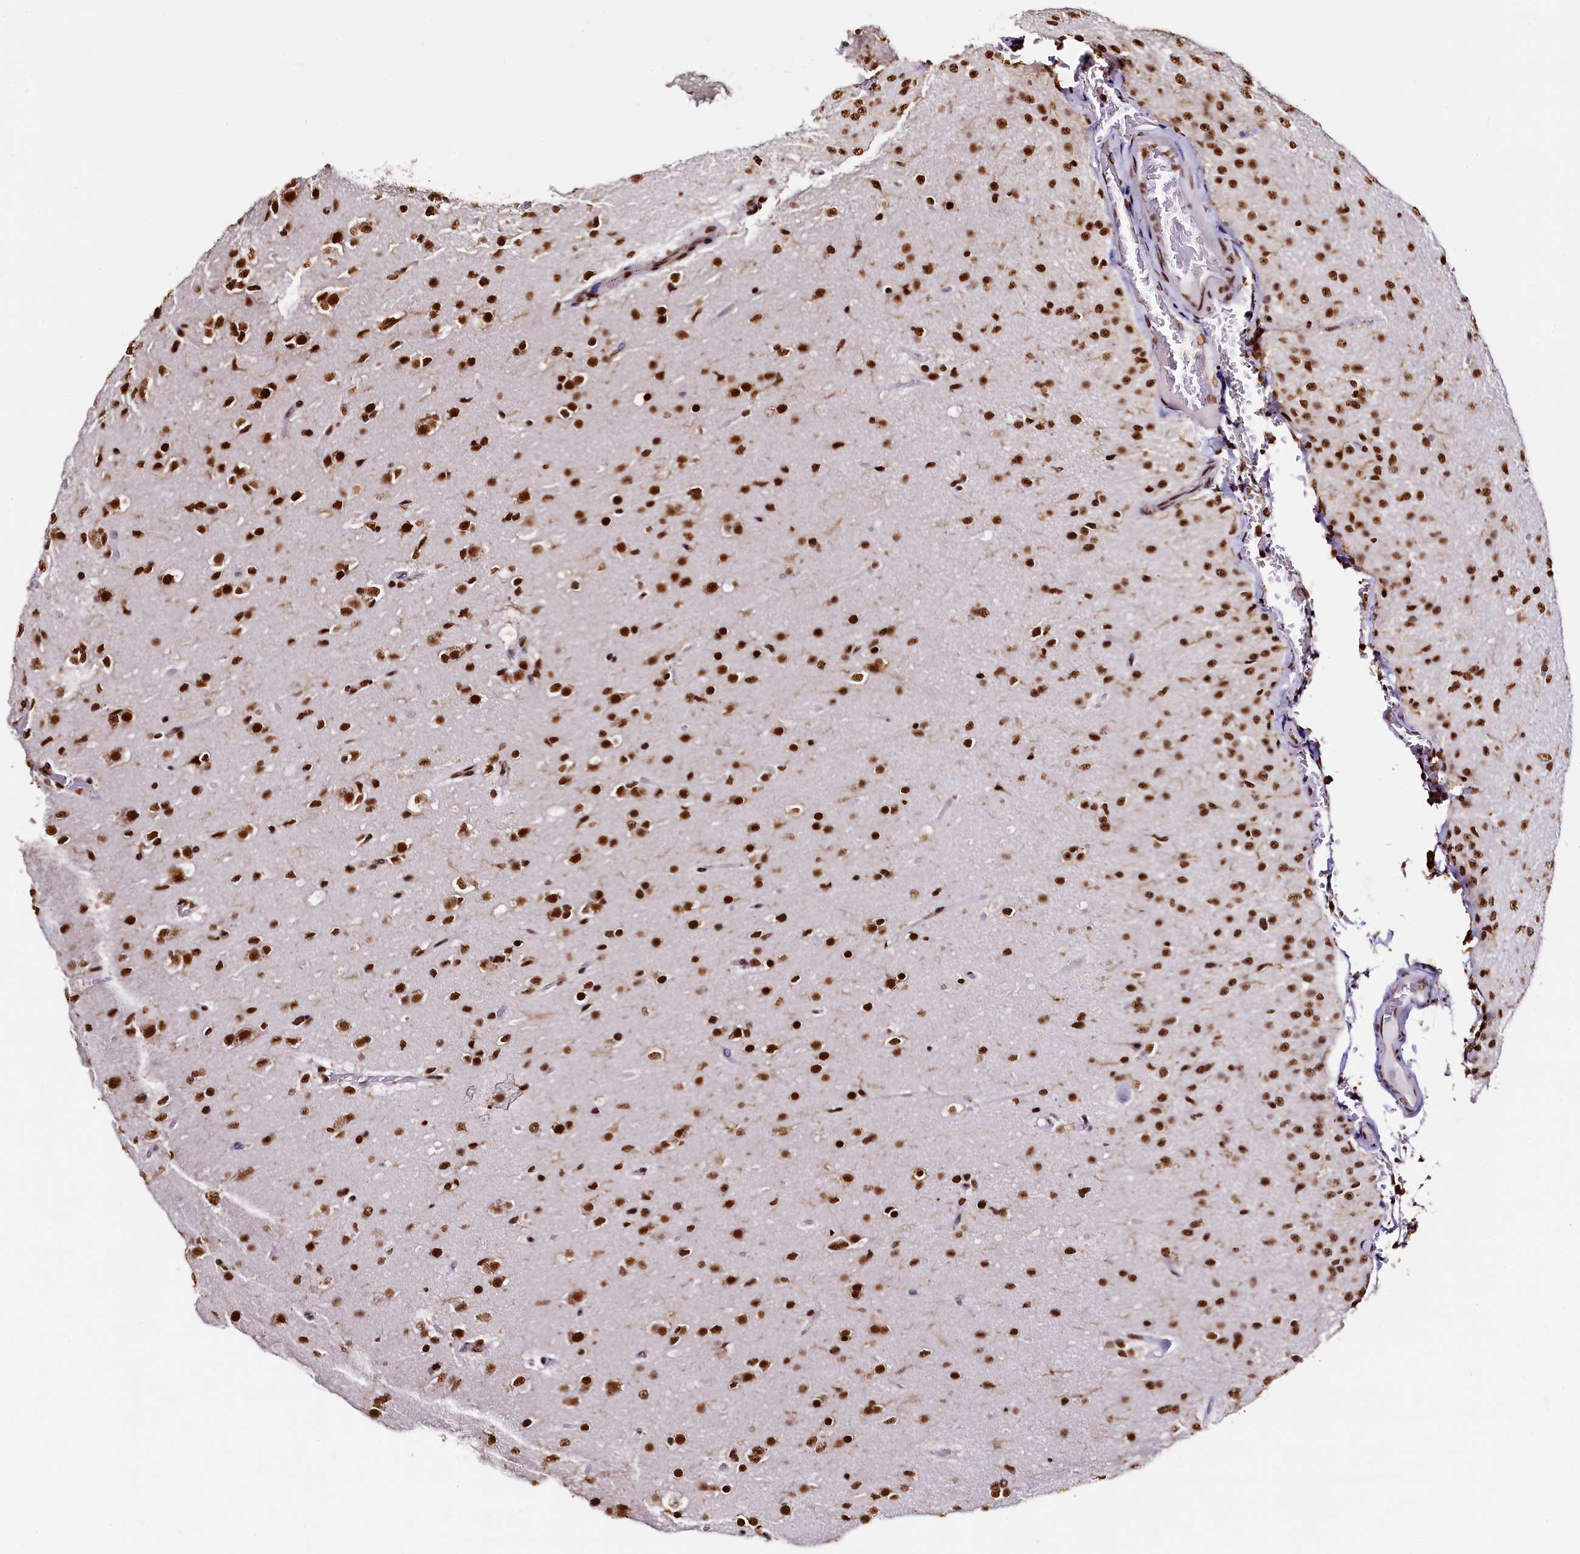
{"staining": {"intensity": "strong", "quantity": ">75%", "location": "nuclear"}, "tissue": "glioma", "cell_type": "Tumor cells", "image_type": "cancer", "snomed": [{"axis": "morphology", "description": "Glioma, malignant, Low grade"}, {"axis": "topography", "description": "Brain"}], "caption": "Human malignant low-grade glioma stained for a protein (brown) reveals strong nuclear positive expression in about >75% of tumor cells.", "gene": "SNRPD2", "patient": {"sex": "male", "age": 65}}